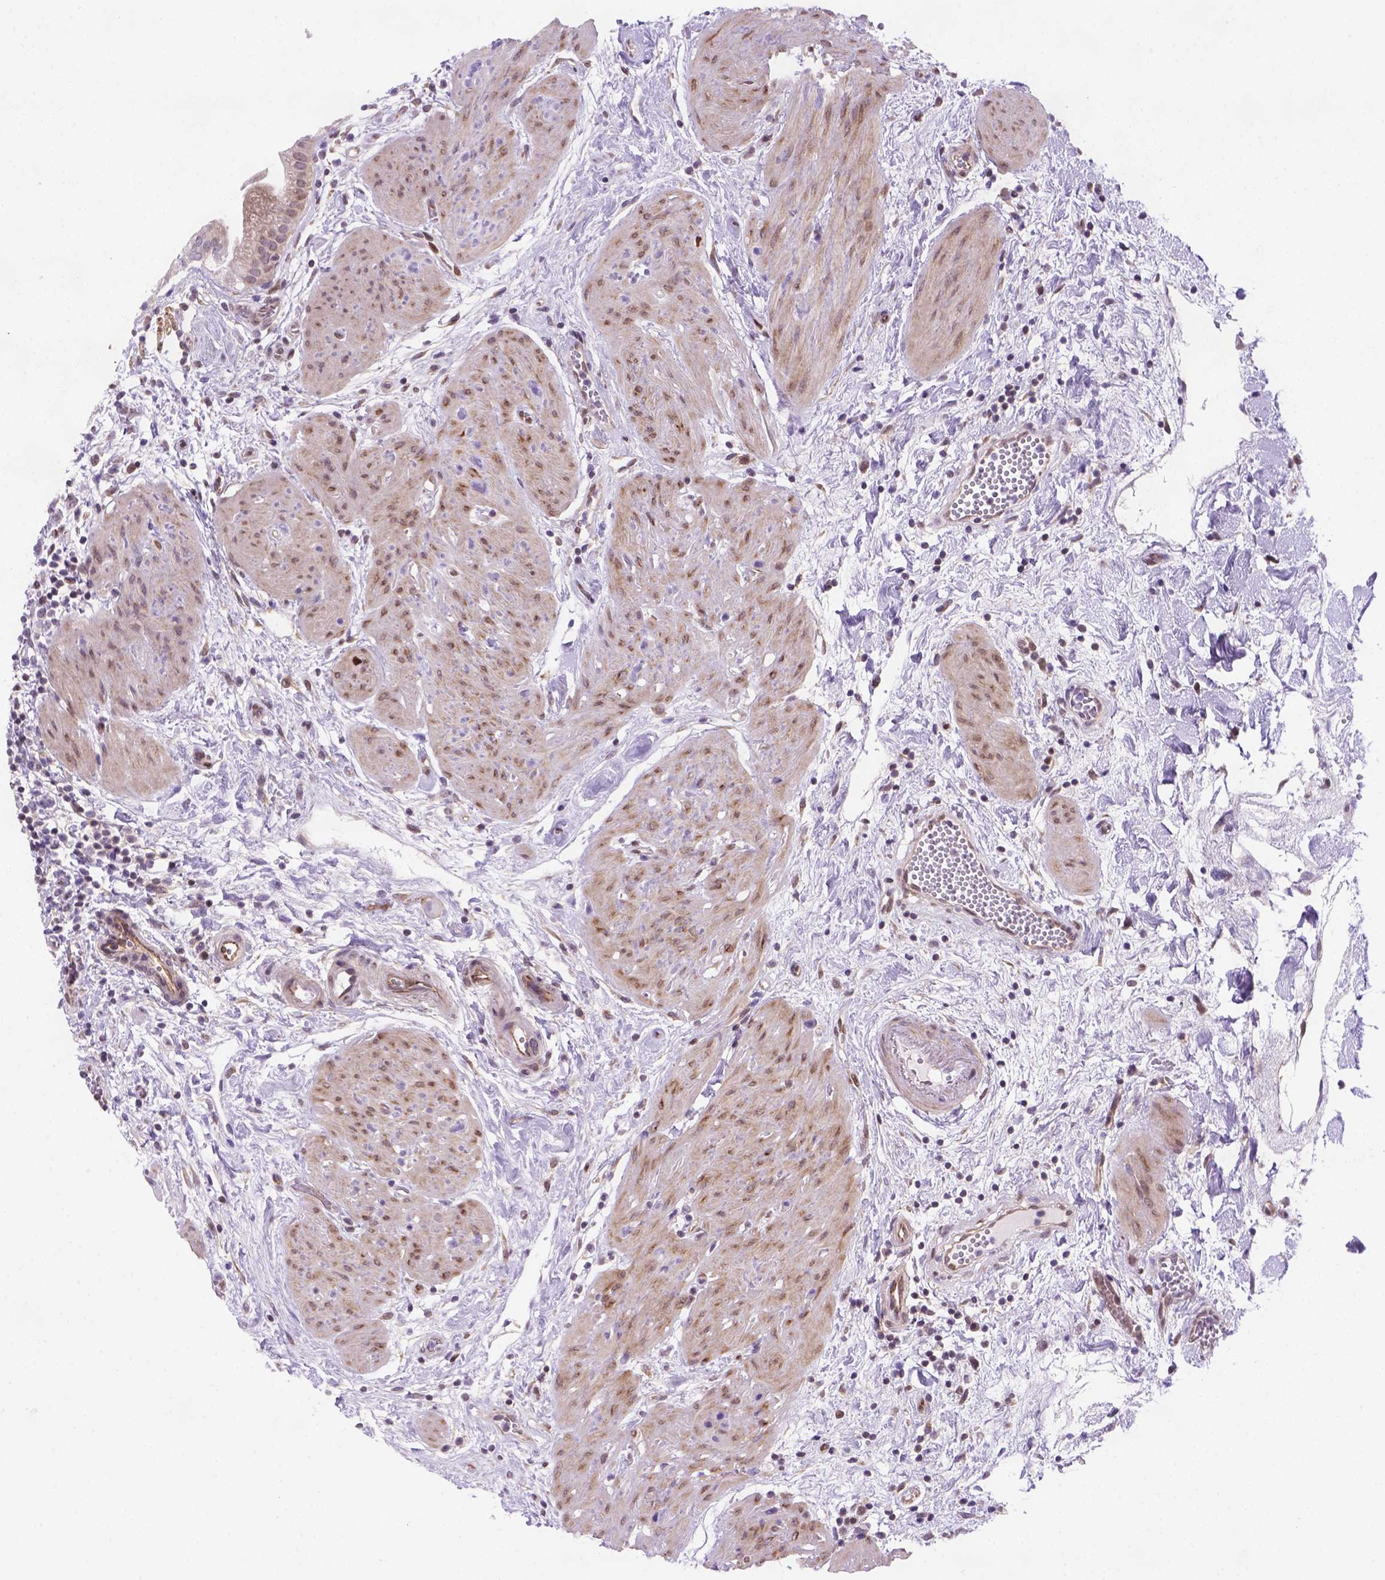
{"staining": {"intensity": "weak", "quantity": "25%-75%", "location": "cytoplasmic/membranous,nuclear"}, "tissue": "gallbladder", "cell_type": "Glandular cells", "image_type": "normal", "snomed": [{"axis": "morphology", "description": "Normal tissue, NOS"}, {"axis": "topography", "description": "Gallbladder"}], "caption": "An immunohistochemistry micrograph of normal tissue is shown. Protein staining in brown highlights weak cytoplasmic/membranous,nuclear positivity in gallbladder within glandular cells. (Brightfield microscopy of DAB IHC at high magnification).", "gene": "MGMT", "patient": {"sex": "female", "age": 65}}